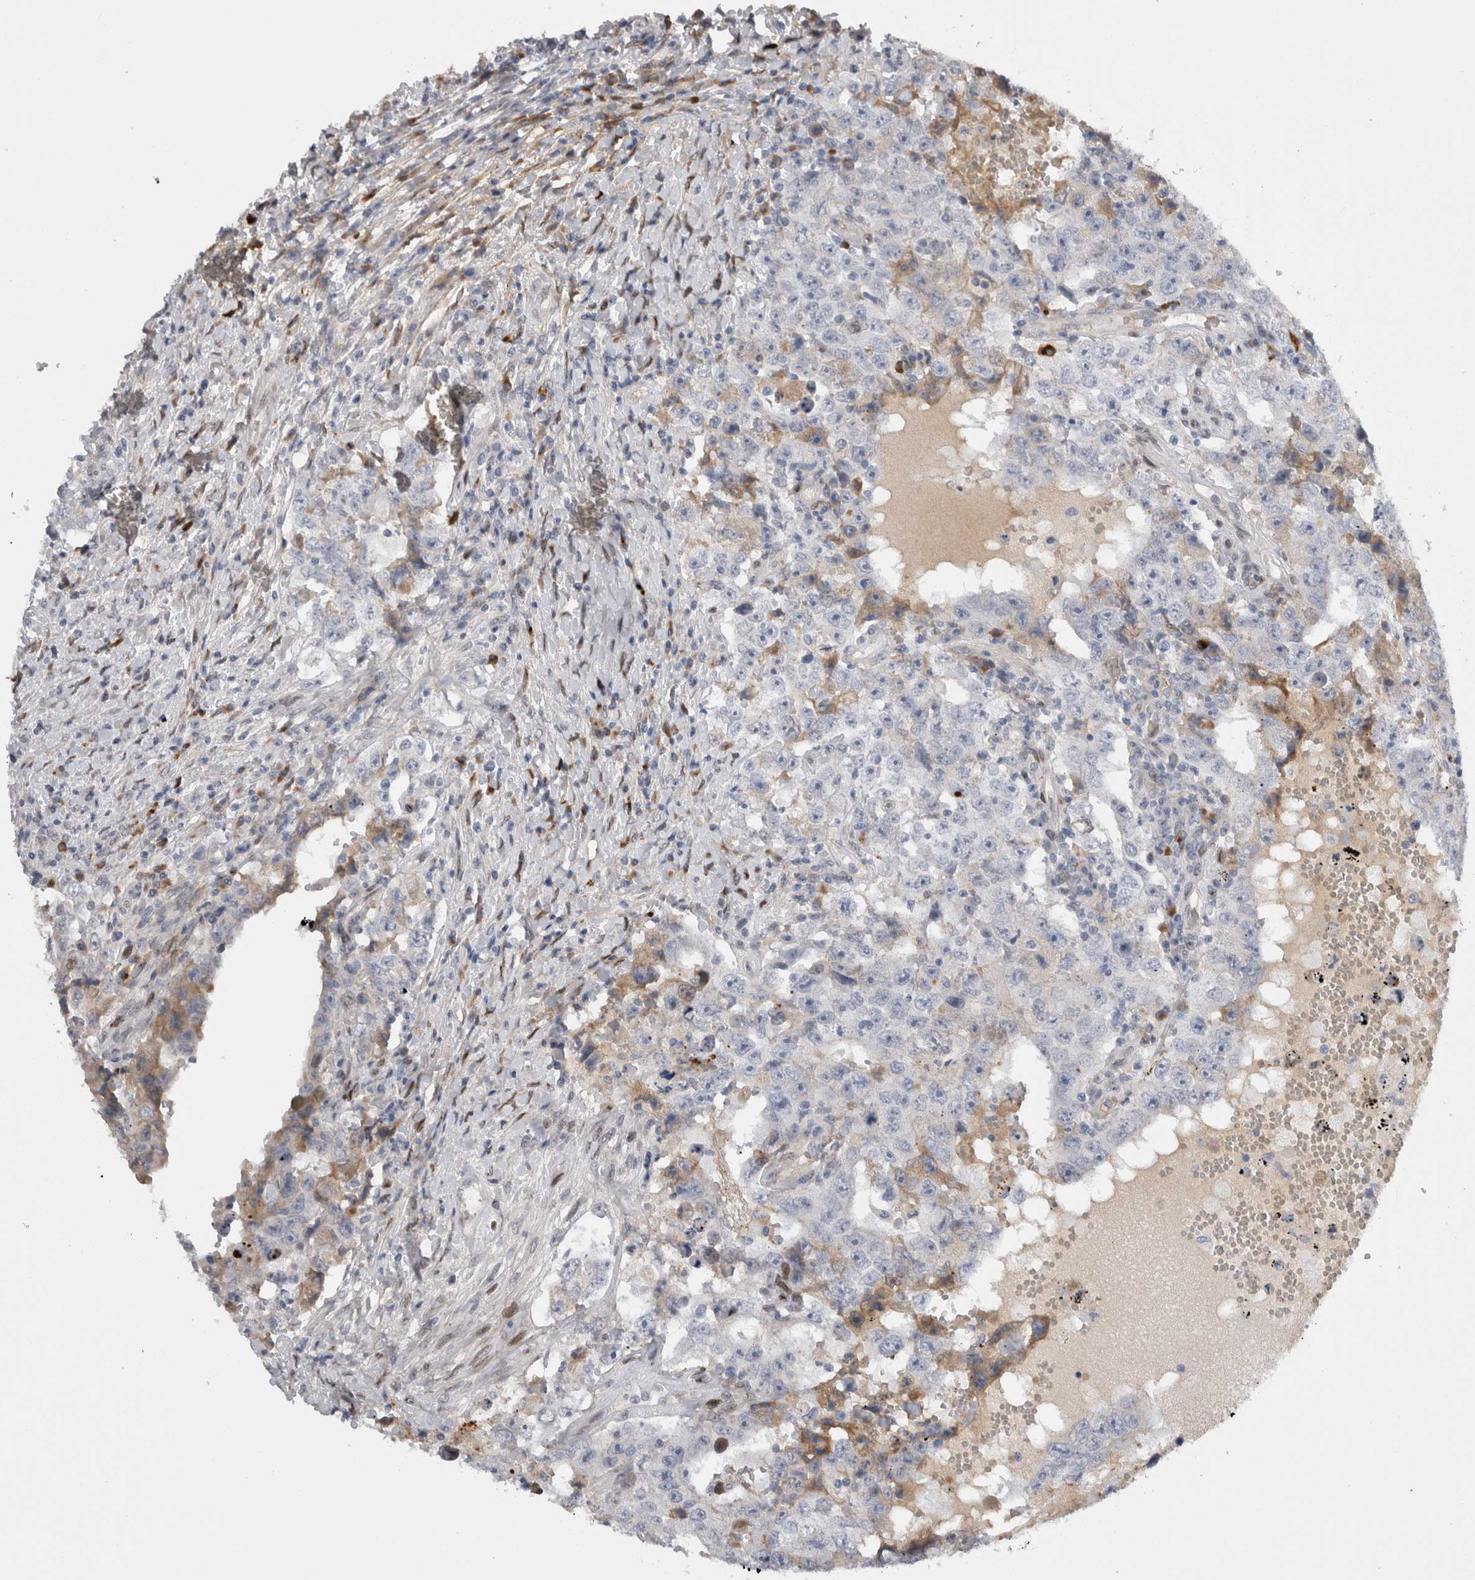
{"staining": {"intensity": "negative", "quantity": "none", "location": "none"}, "tissue": "testis cancer", "cell_type": "Tumor cells", "image_type": "cancer", "snomed": [{"axis": "morphology", "description": "Carcinoma, Embryonal, NOS"}, {"axis": "topography", "description": "Testis"}], "caption": "High magnification brightfield microscopy of embryonal carcinoma (testis) stained with DAB (brown) and counterstained with hematoxylin (blue): tumor cells show no significant staining. The staining is performed using DAB brown chromogen with nuclei counter-stained in using hematoxylin.", "gene": "DMTN", "patient": {"sex": "male", "age": 26}}